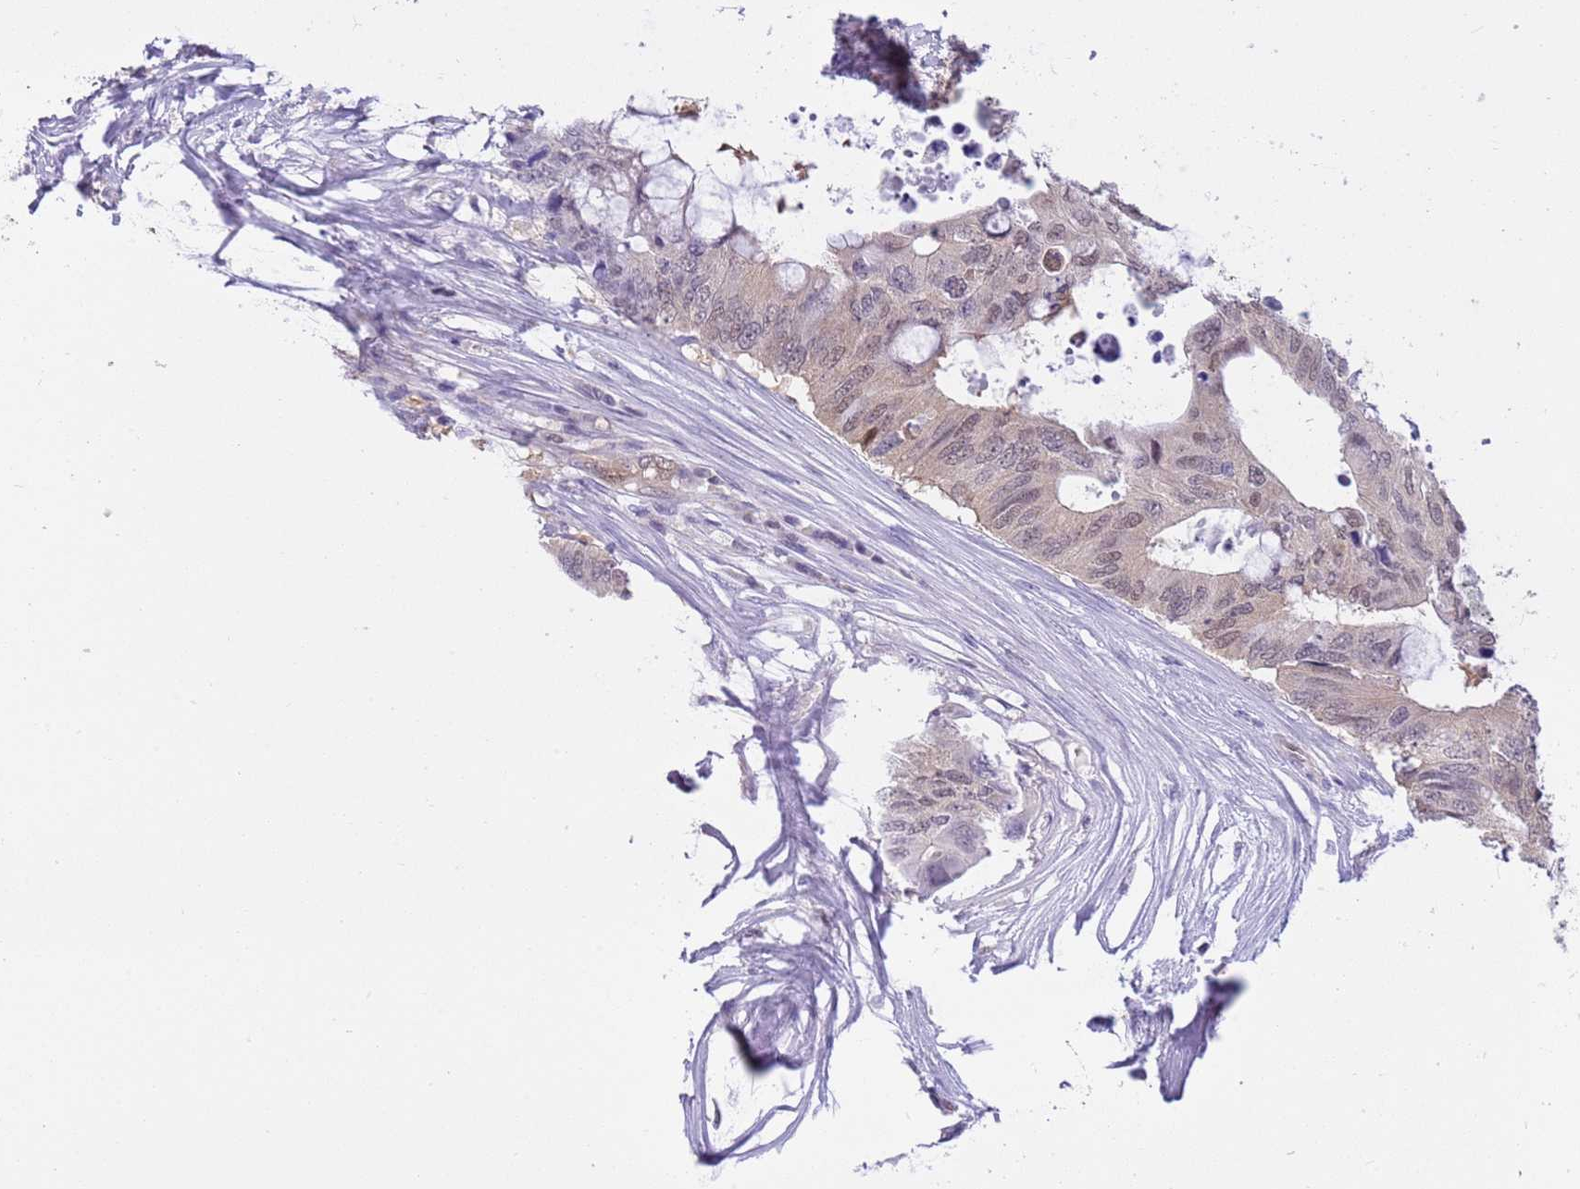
{"staining": {"intensity": "weak", "quantity": ">75%", "location": "cytoplasmic/membranous,nuclear"}, "tissue": "colorectal cancer", "cell_type": "Tumor cells", "image_type": "cancer", "snomed": [{"axis": "morphology", "description": "Adenocarcinoma, NOS"}, {"axis": "topography", "description": "Colon"}], "caption": "Colorectal cancer tissue exhibits weak cytoplasmic/membranous and nuclear positivity in approximately >75% of tumor cells The protein of interest is stained brown, and the nuclei are stained in blue (DAB (3,3'-diaminobenzidine) IHC with brightfield microscopy, high magnification).", "gene": "DDI2", "patient": {"sex": "male", "age": 71}}